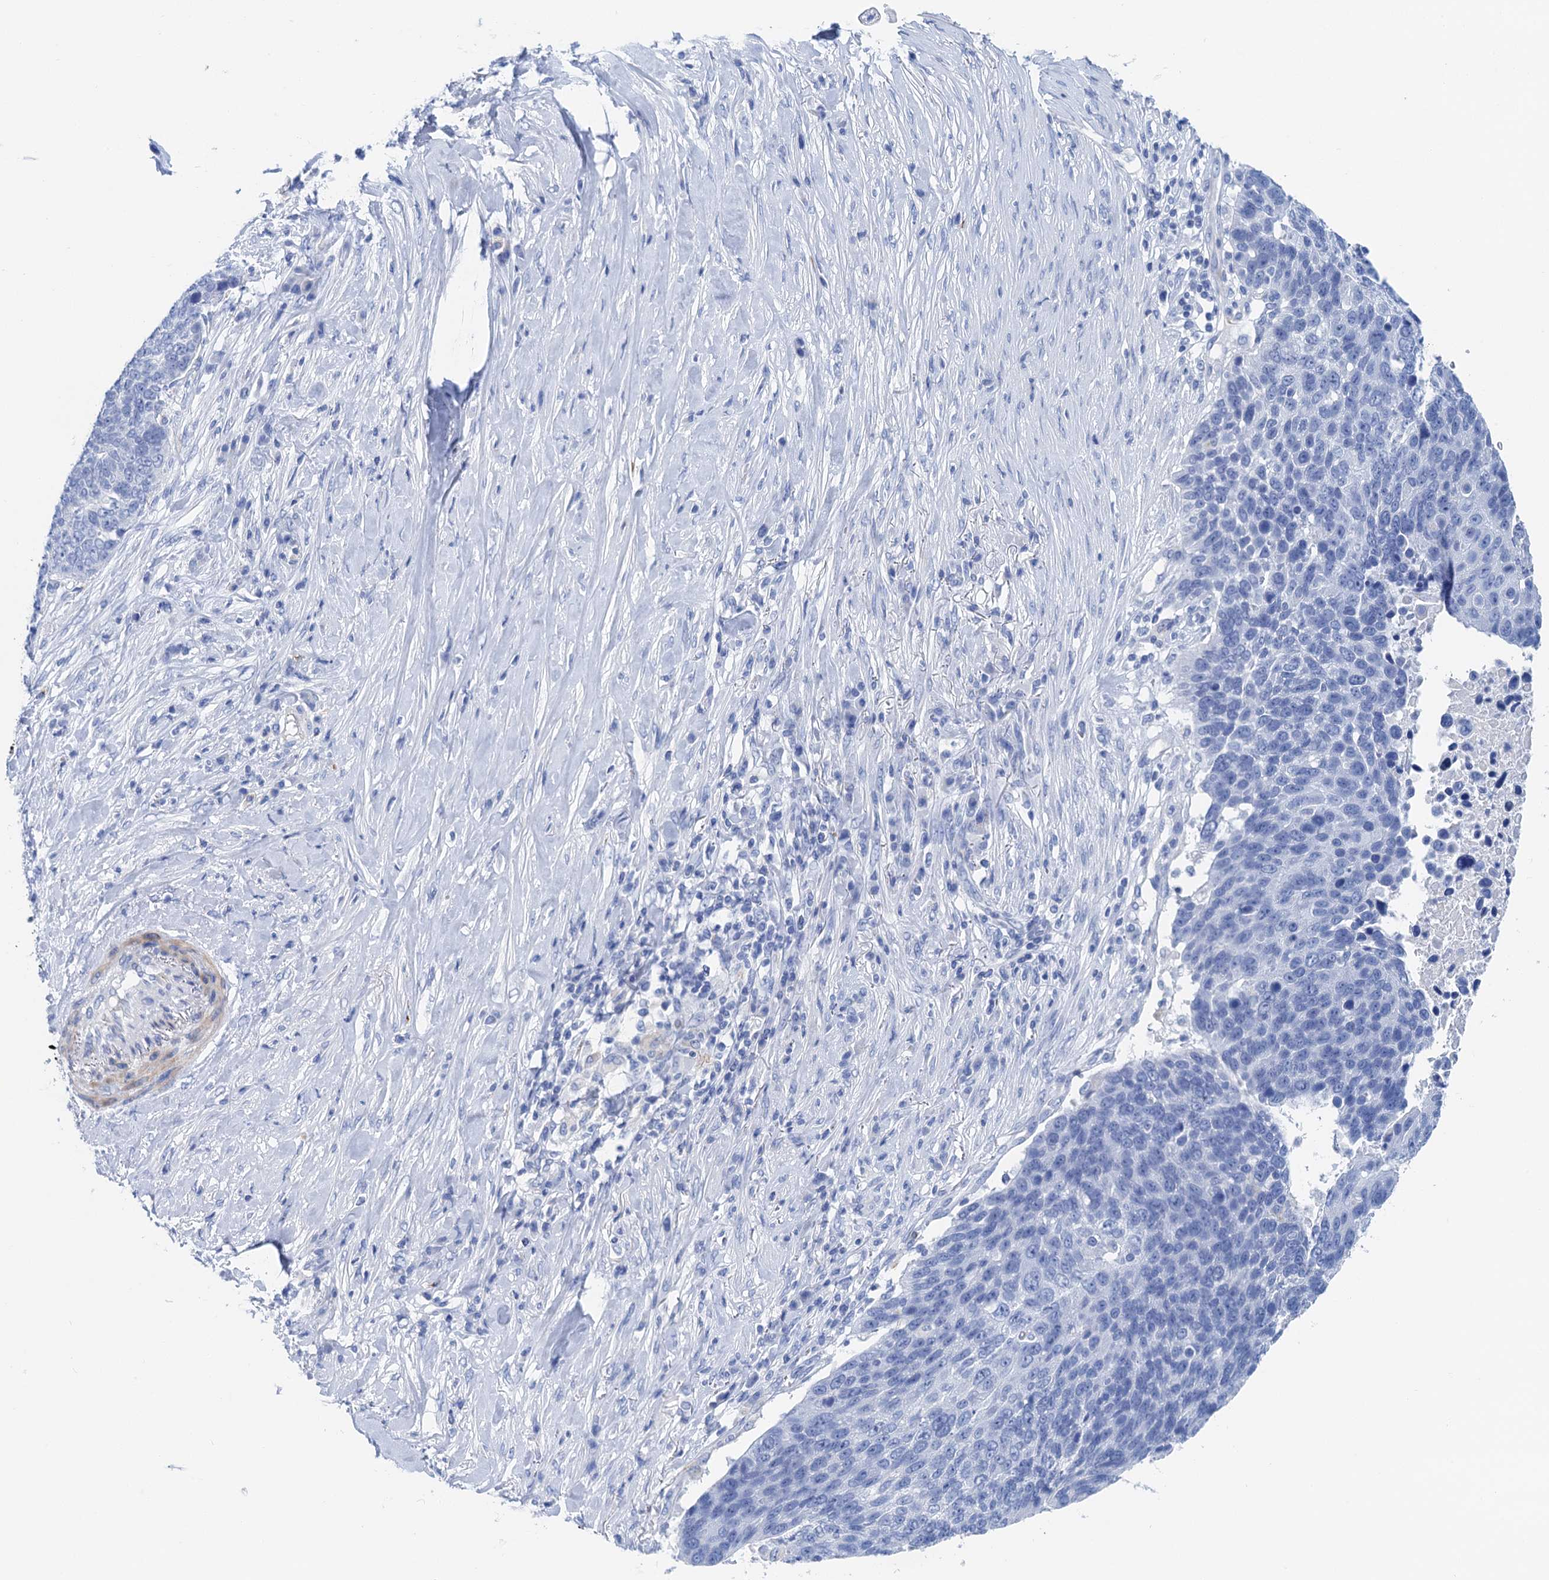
{"staining": {"intensity": "negative", "quantity": "none", "location": "none"}, "tissue": "lung cancer", "cell_type": "Tumor cells", "image_type": "cancer", "snomed": [{"axis": "morphology", "description": "Normal tissue, NOS"}, {"axis": "morphology", "description": "Squamous cell carcinoma, NOS"}, {"axis": "topography", "description": "Lymph node"}, {"axis": "topography", "description": "Lung"}], "caption": "IHC micrograph of lung cancer stained for a protein (brown), which reveals no positivity in tumor cells. The staining was performed using DAB to visualize the protein expression in brown, while the nuclei were stained in blue with hematoxylin (Magnification: 20x).", "gene": "NLRP10", "patient": {"sex": "male", "age": 66}}